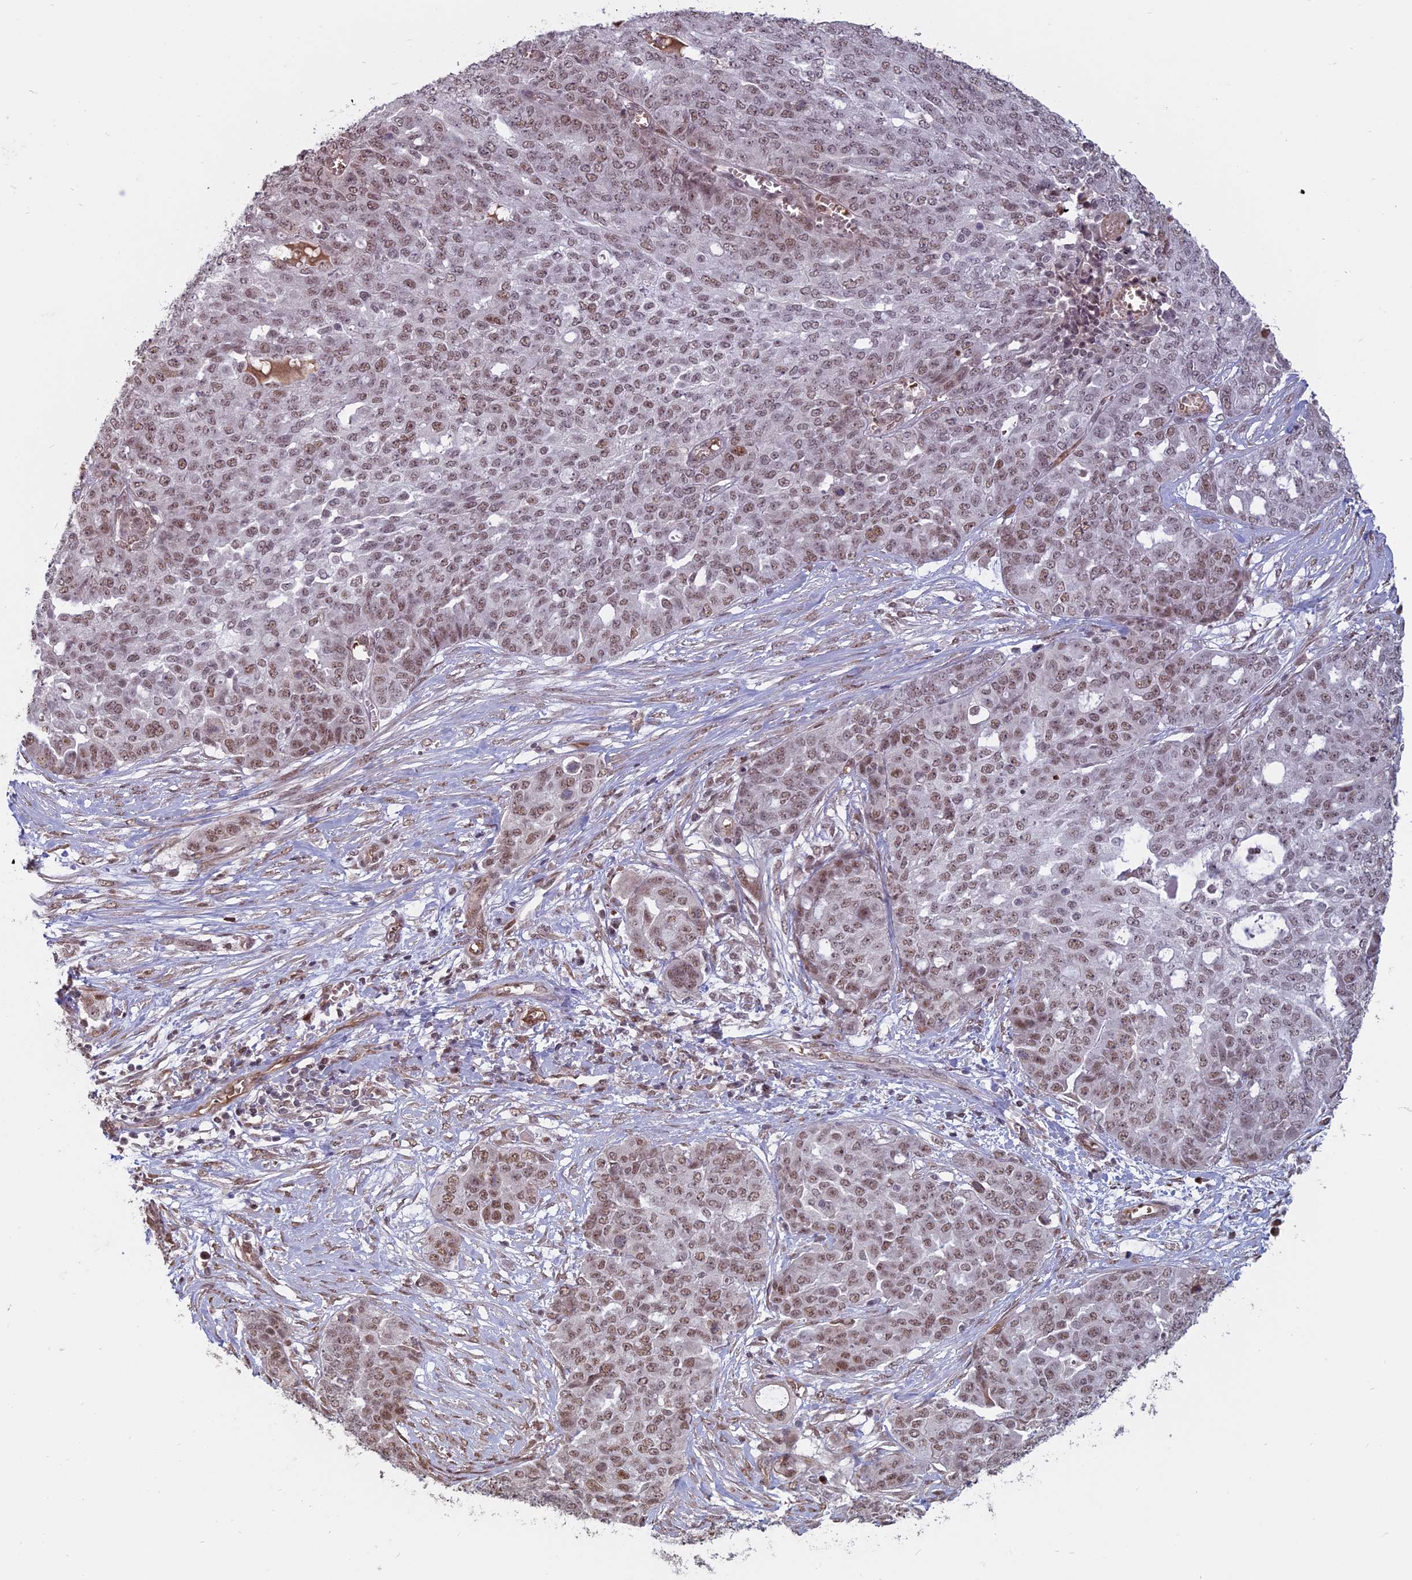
{"staining": {"intensity": "moderate", "quantity": ">75%", "location": "nuclear"}, "tissue": "ovarian cancer", "cell_type": "Tumor cells", "image_type": "cancer", "snomed": [{"axis": "morphology", "description": "Cystadenocarcinoma, serous, NOS"}, {"axis": "topography", "description": "Soft tissue"}, {"axis": "topography", "description": "Ovary"}], "caption": "A high-resolution micrograph shows IHC staining of ovarian cancer, which displays moderate nuclear positivity in about >75% of tumor cells. The staining was performed using DAB to visualize the protein expression in brown, while the nuclei were stained in blue with hematoxylin (Magnification: 20x).", "gene": "MFAP1", "patient": {"sex": "female", "age": 57}}